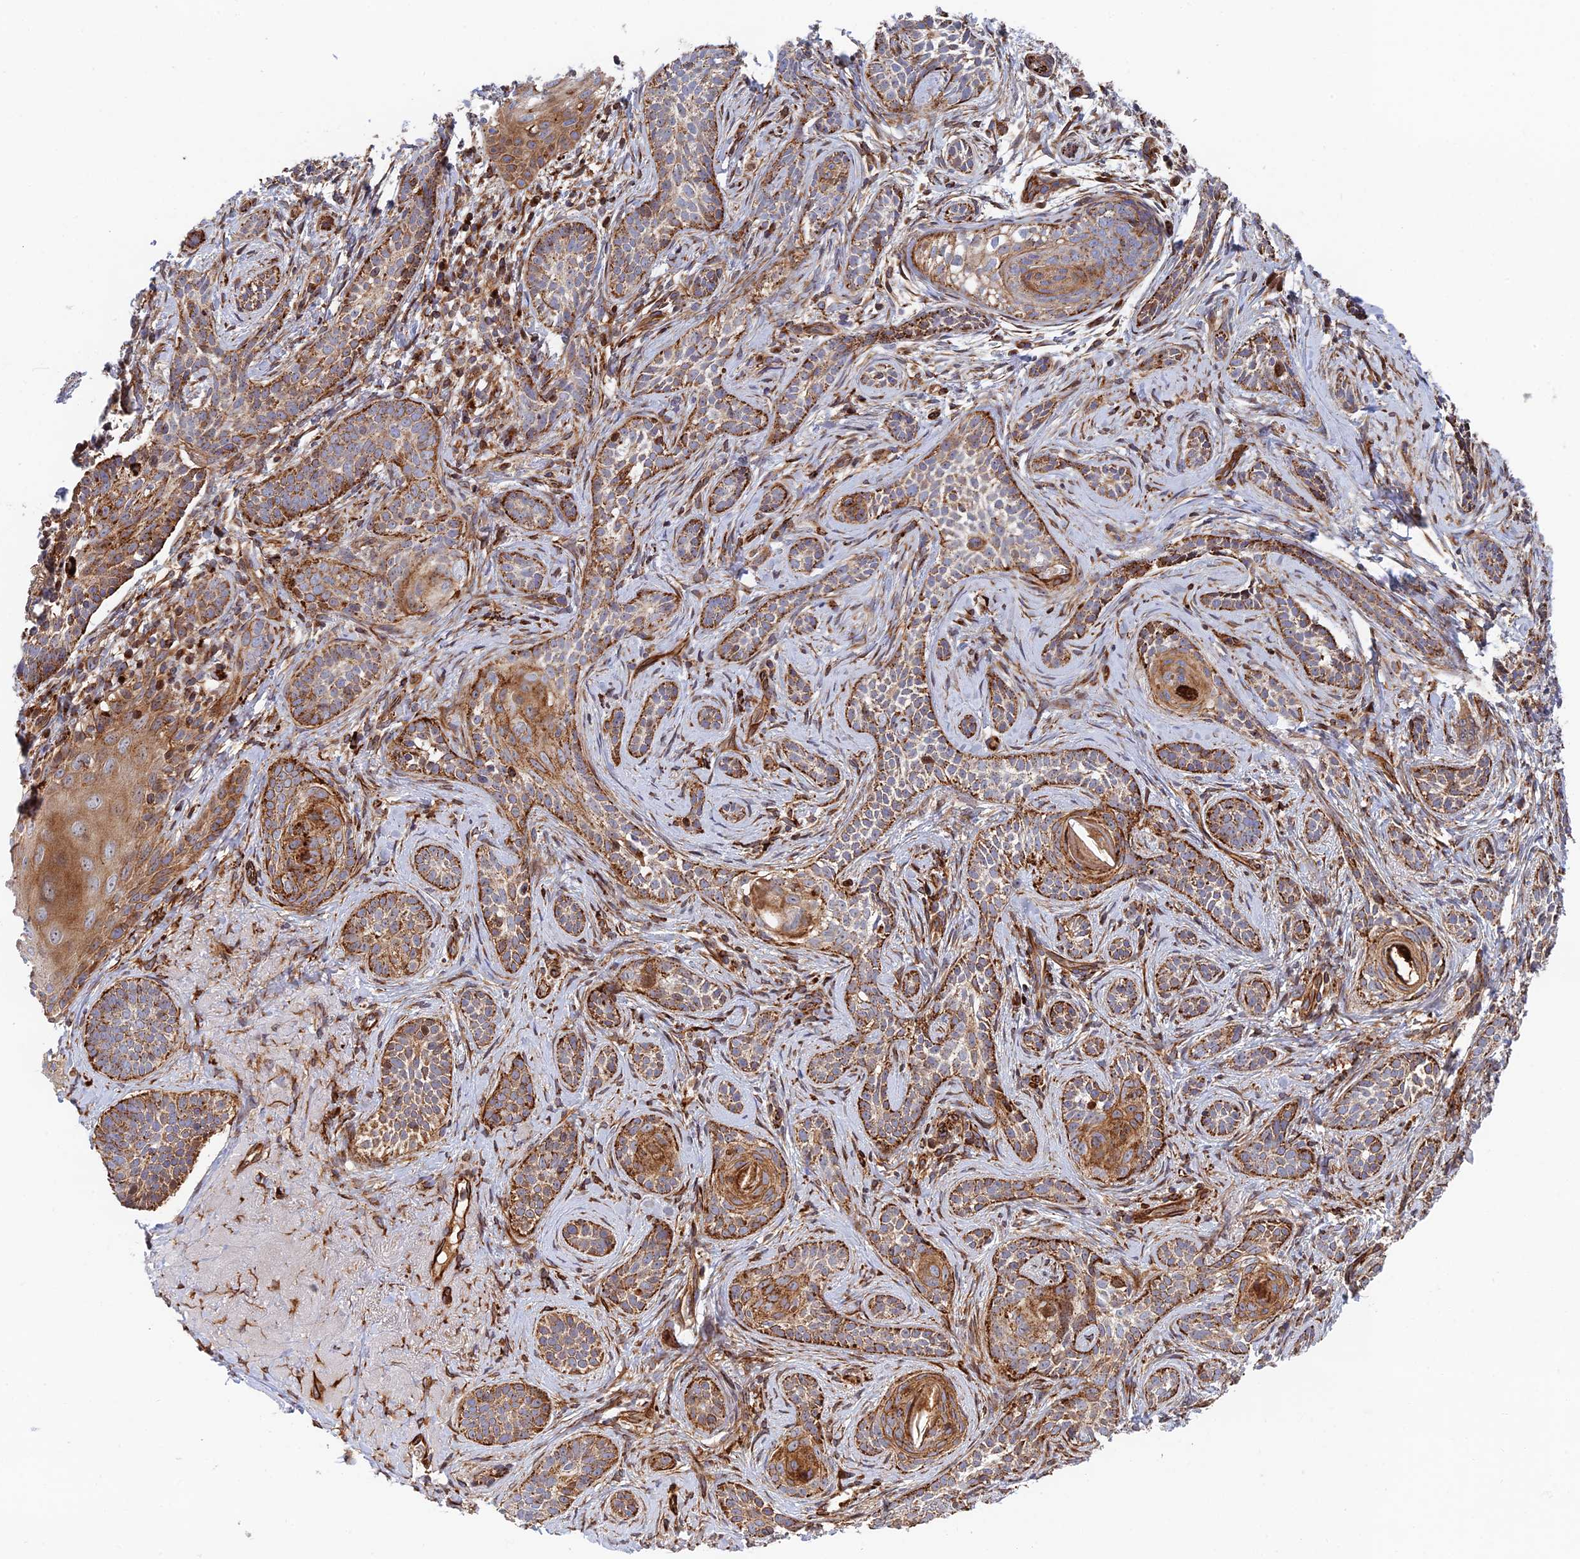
{"staining": {"intensity": "moderate", "quantity": ">75%", "location": "cytoplasmic/membranous"}, "tissue": "skin cancer", "cell_type": "Tumor cells", "image_type": "cancer", "snomed": [{"axis": "morphology", "description": "Basal cell carcinoma"}, {"axis": "topography", "description": "Skin"}], "caption": "Skin cancer (basal cell carcinoma) stained for a protein (brown) shows moderate cytoplasmic/membranous positive expression in approximately >75% of tumor cells.", "gene": "PPP2R3C", "patient": {"sex": "male", "age": 71}}